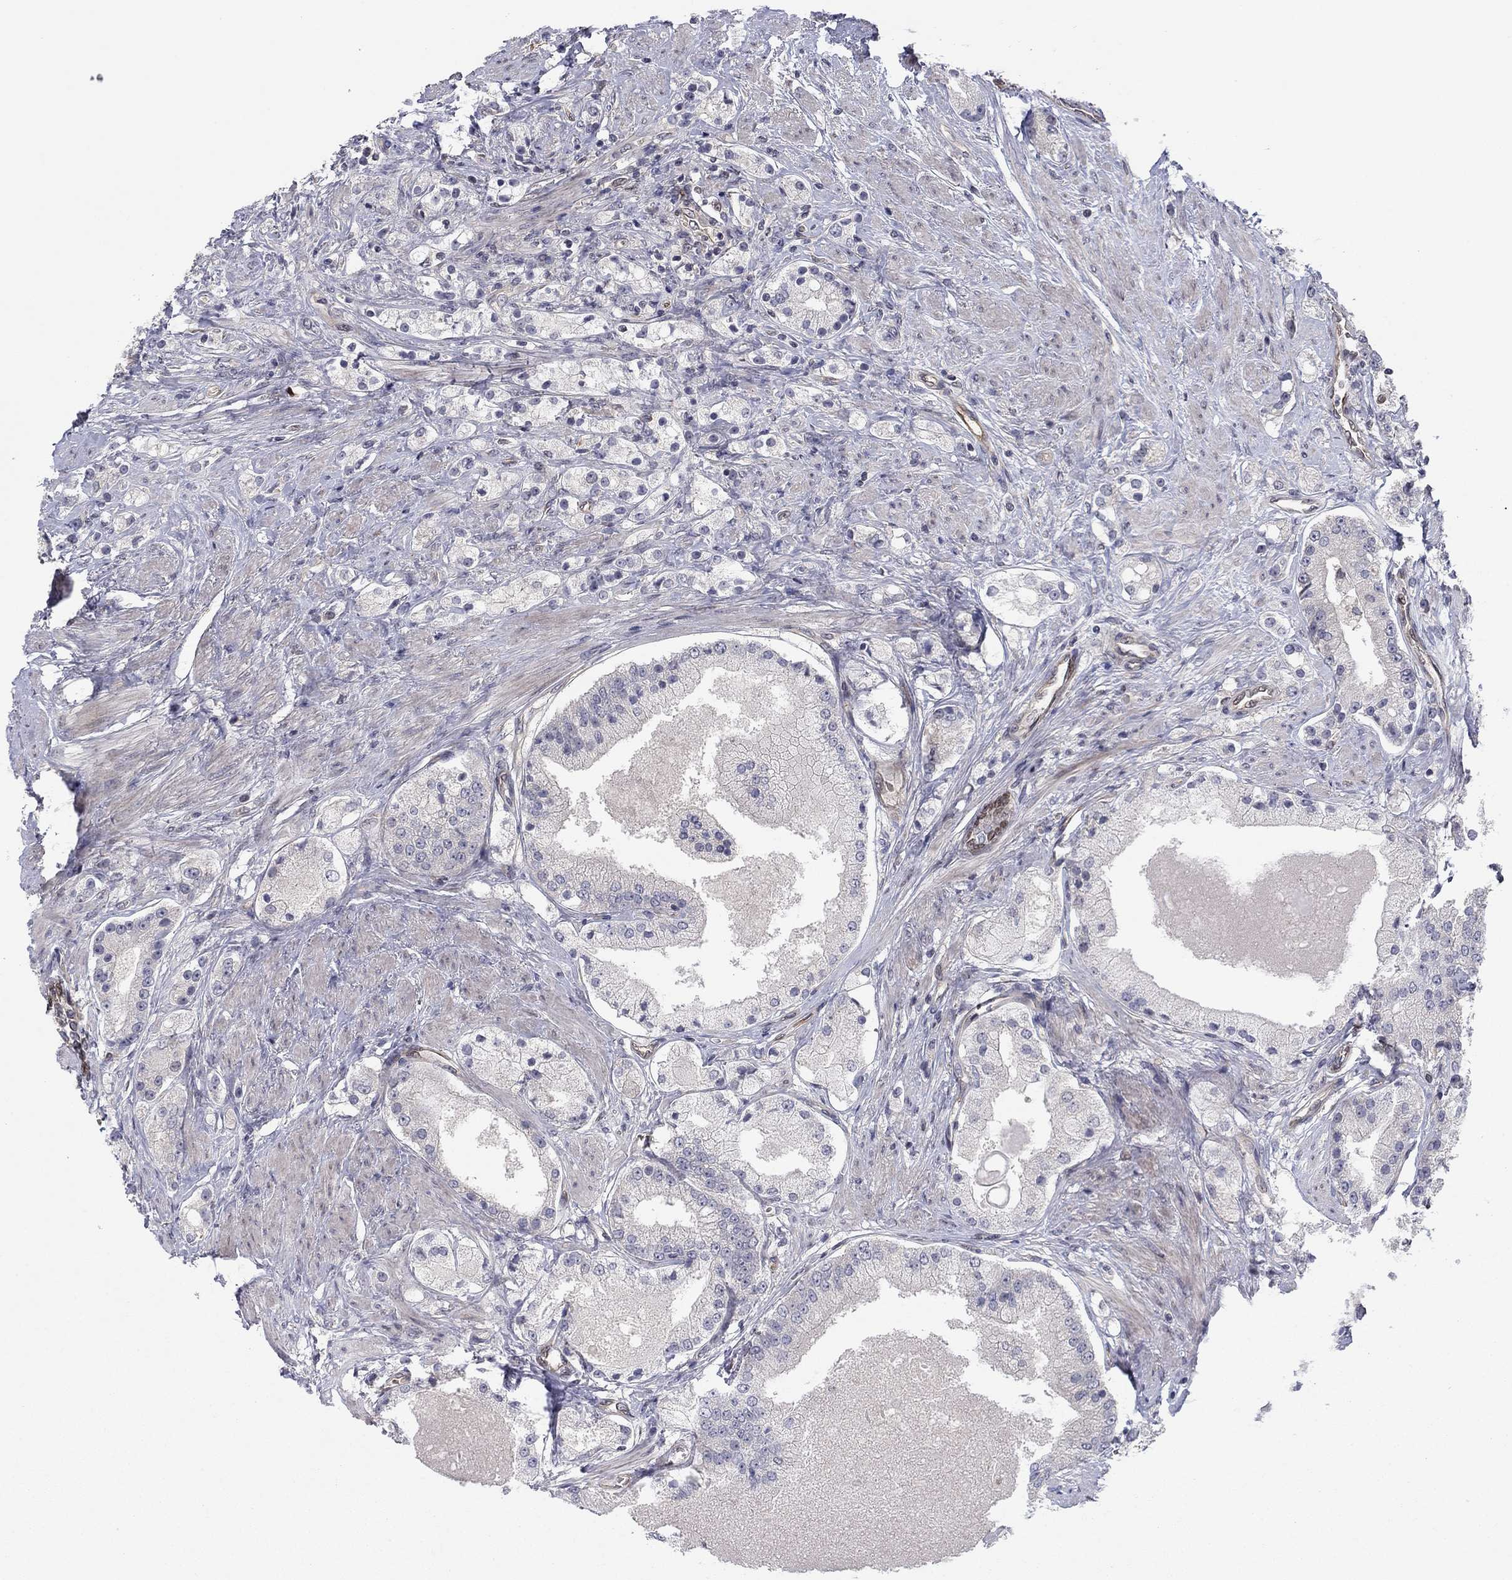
{"staining": {"intensity": "negative", "quantity": "none", "location": "none"}, "tissue": "prostate cancer", "cell_type": "Tumor cells", "image_type": "cancer", "snomed": [{"axis": "morphology", "description": "Adenocarcinoma, NOS"}, {"axis": "topography", "description": "Prostate and seminal vesicle, NOS"}, {"axis": "topography", "description": "Prostate"}], "caption": "Tumor cells are negative for brown protein staining in prostate cancer. (Stains: DAB IHC with hematoxylin counter stain, Microscopy: brightfield microscopy at high magnification).", "gene": "BCL11A", "patient": {"sex": "male", "age": 67}}